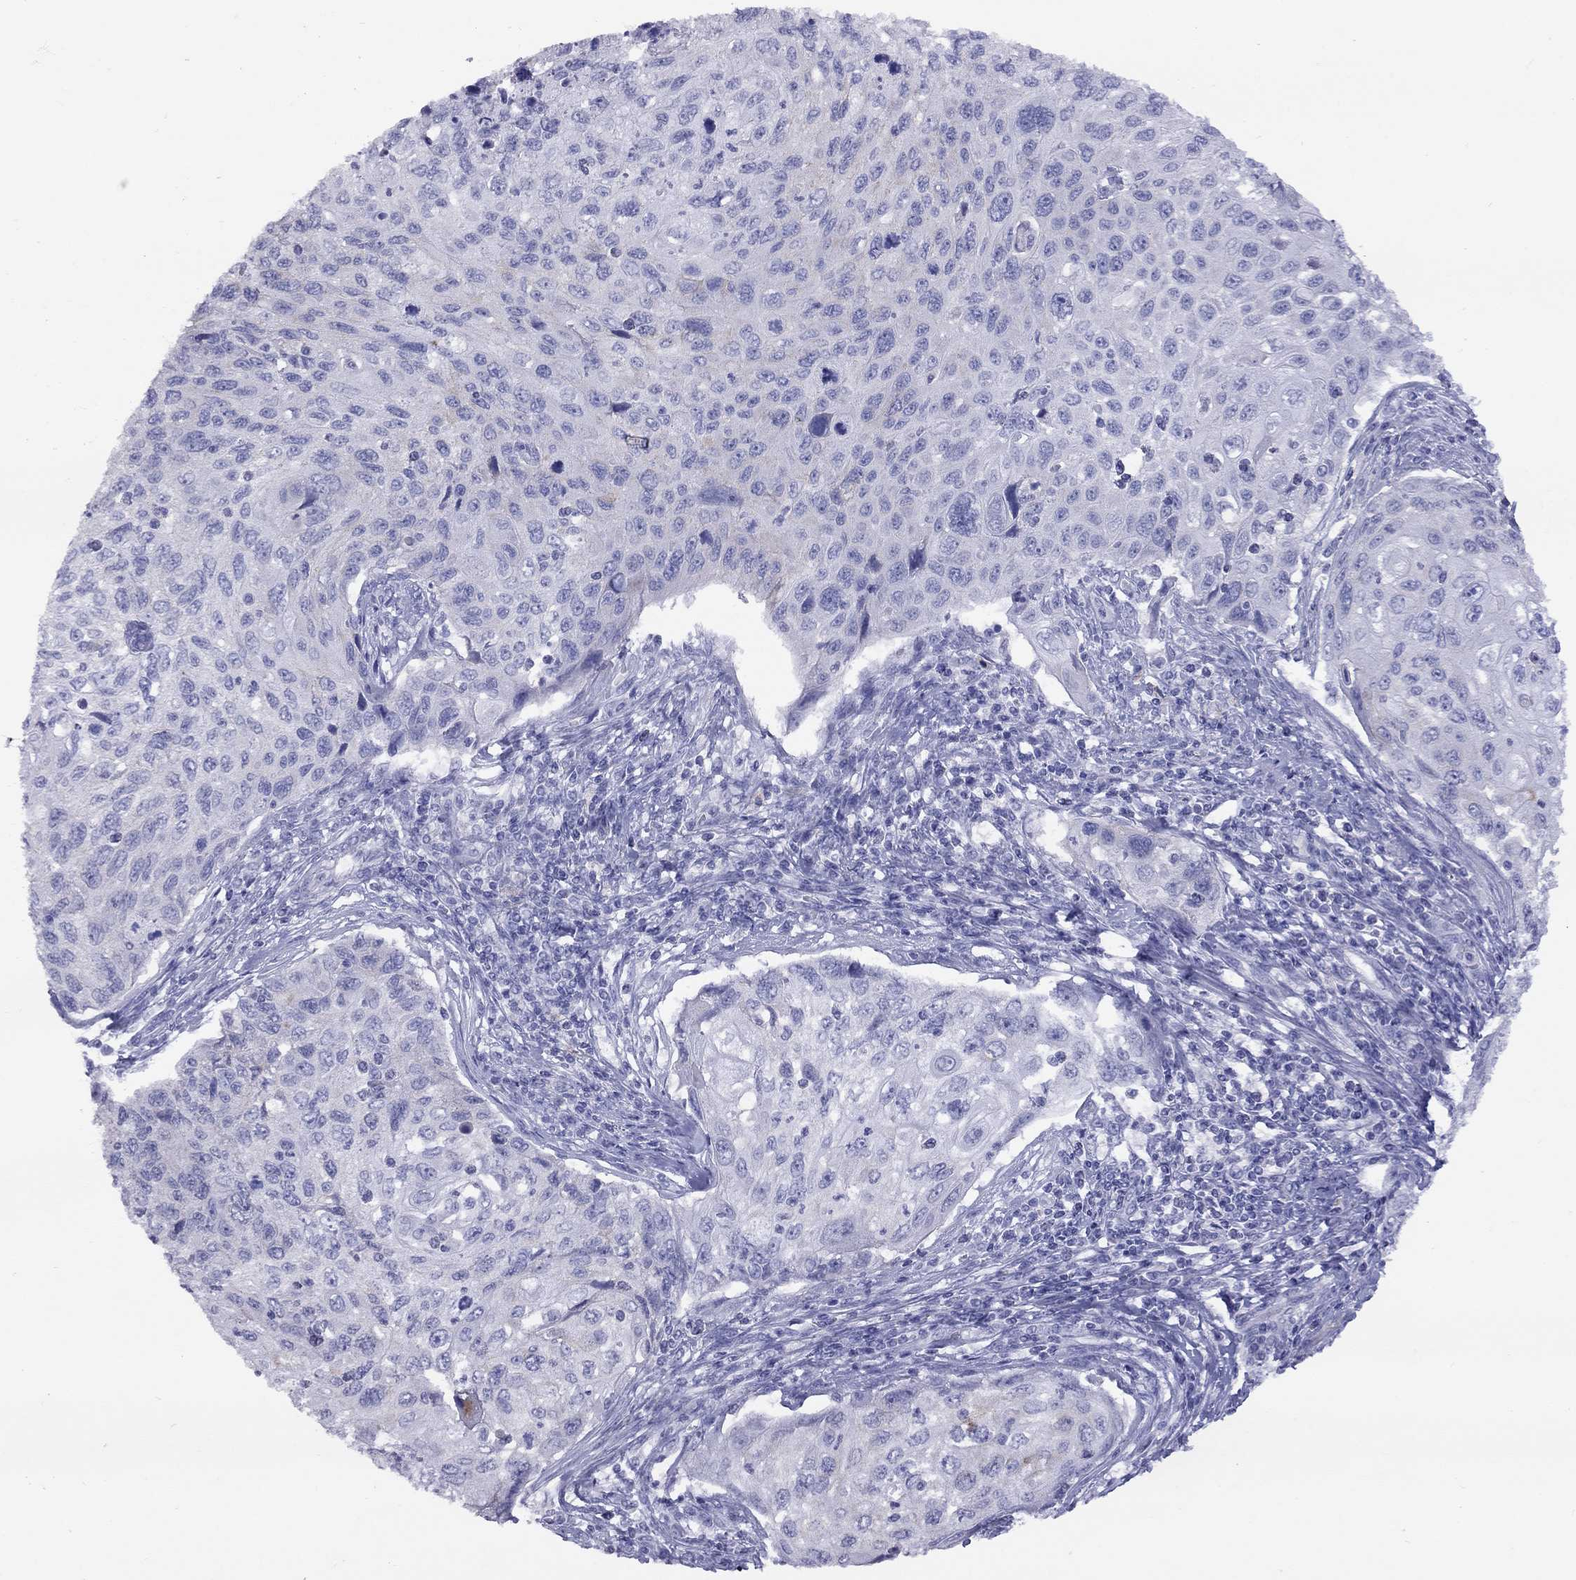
{"staining": {"intensity": "negative", "quantity": "none", "location": "none"}, "tissue": "cervical cancer", "cell_type": "Tumor cells", "image_type": "cancer", "snomed": [{"axis": "morphology", "description": "Squamous cell carcinoma, NOS"}, {"axis": "topography", "description": "Cervix"}], "caption": "High magnification brightfield microscopy of cervical cancer (squamous cell carcinoma) stained with DAB (3,3'-diaminobenzidine) (brown) and counterstained with hematoxylin (blue): tumor cells show no significant positivity.", "gene": "MUC16", "patient": {"sex": "female", "age": 70}}